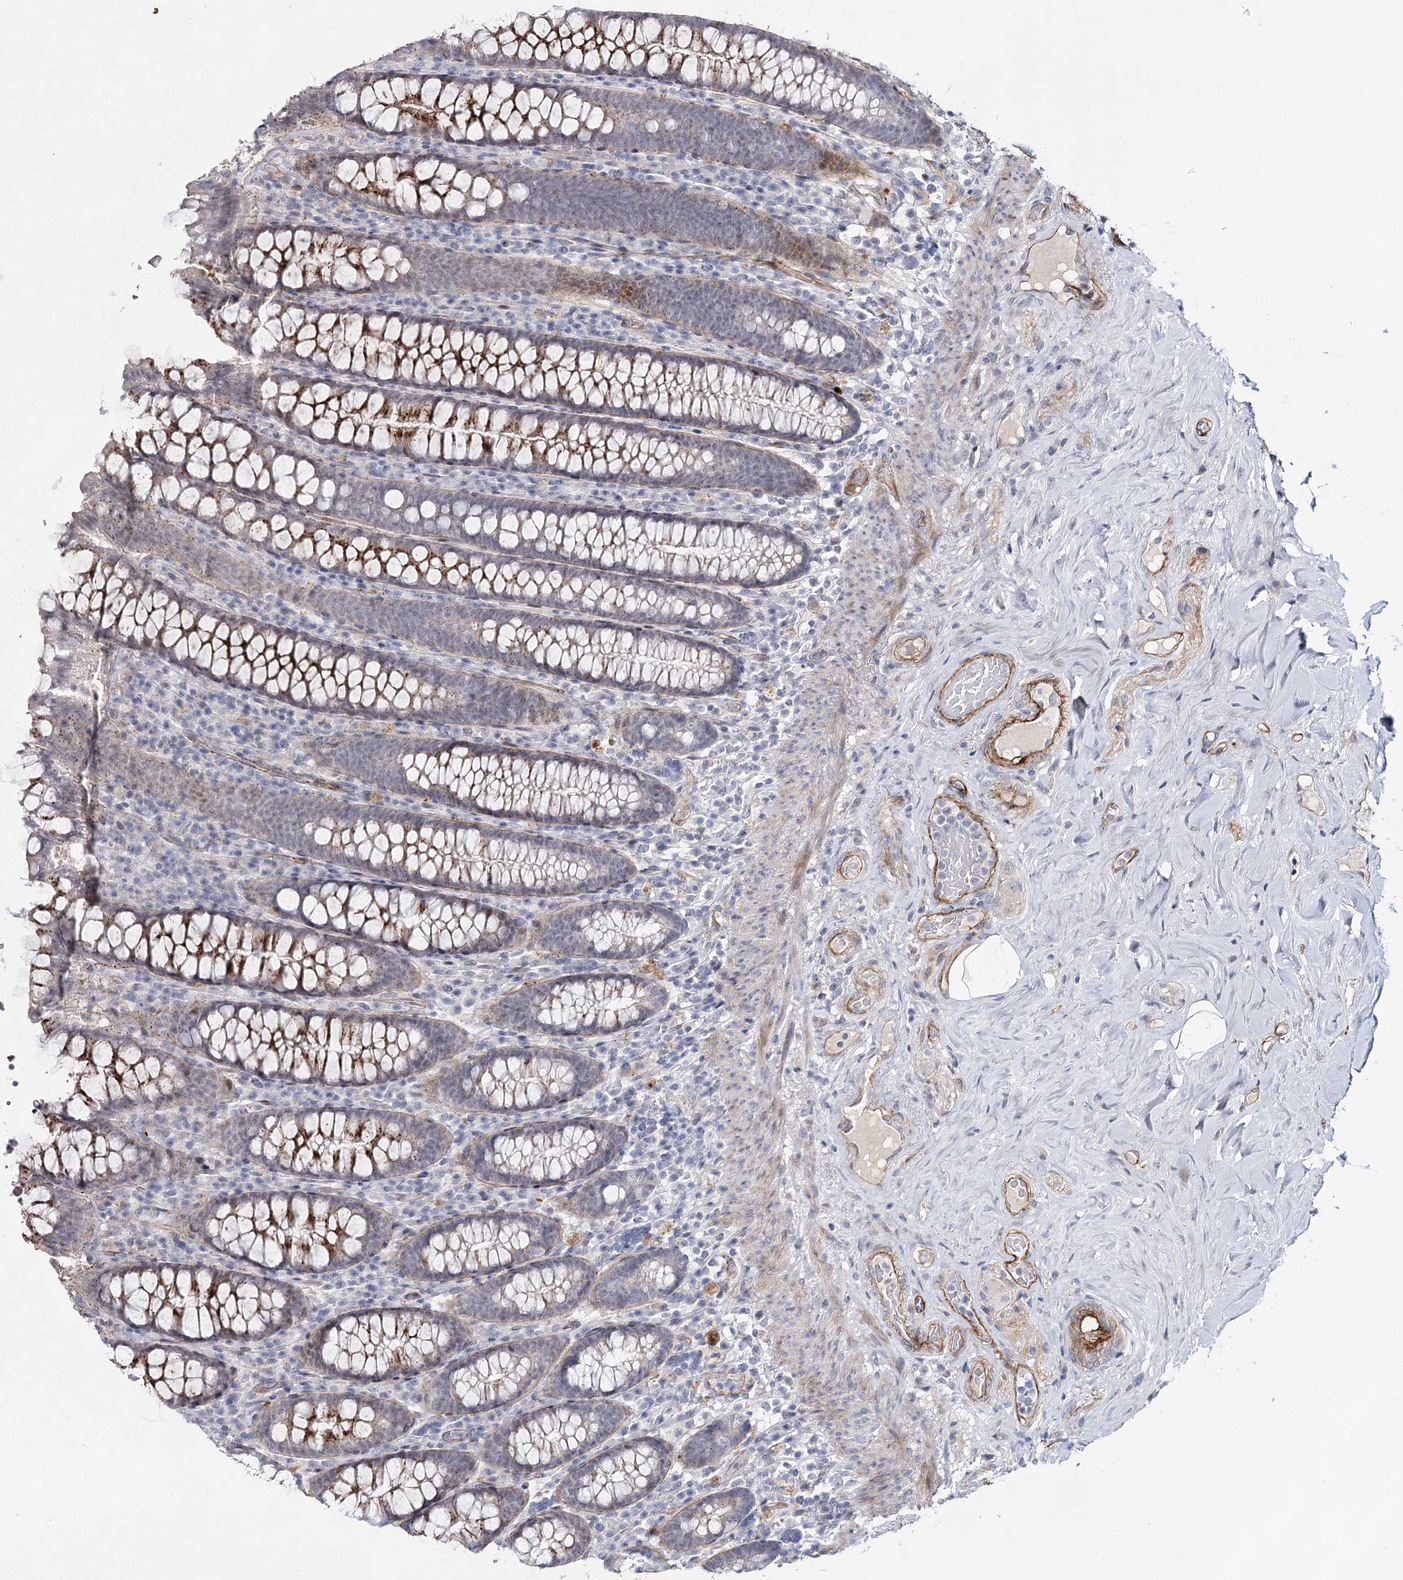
{"staining": {"intensity": "moderate", "quantity": ">75%", "location": "cytoplasmic/membranous"}, "tissue": "colon", "cell_type": "Endothelial cells", "image_type": "normal", "snomed": [{"axis": "morphology", "description": "Normal tissue, NOS"}, {"axis": "topography", "description": "Colon"}], "caption": "Immunohistochemistry micrograph of normal colon: colon stained using immunohistochemistry reveals medium levels of moderate protein expression localized specifically in the cytoplasmic/membranous of endothelial cells, appearing as a cytoplasmic/membranous brown color.", "gene": "ATL2", "patient": {"sex": "female", "age": 79}}